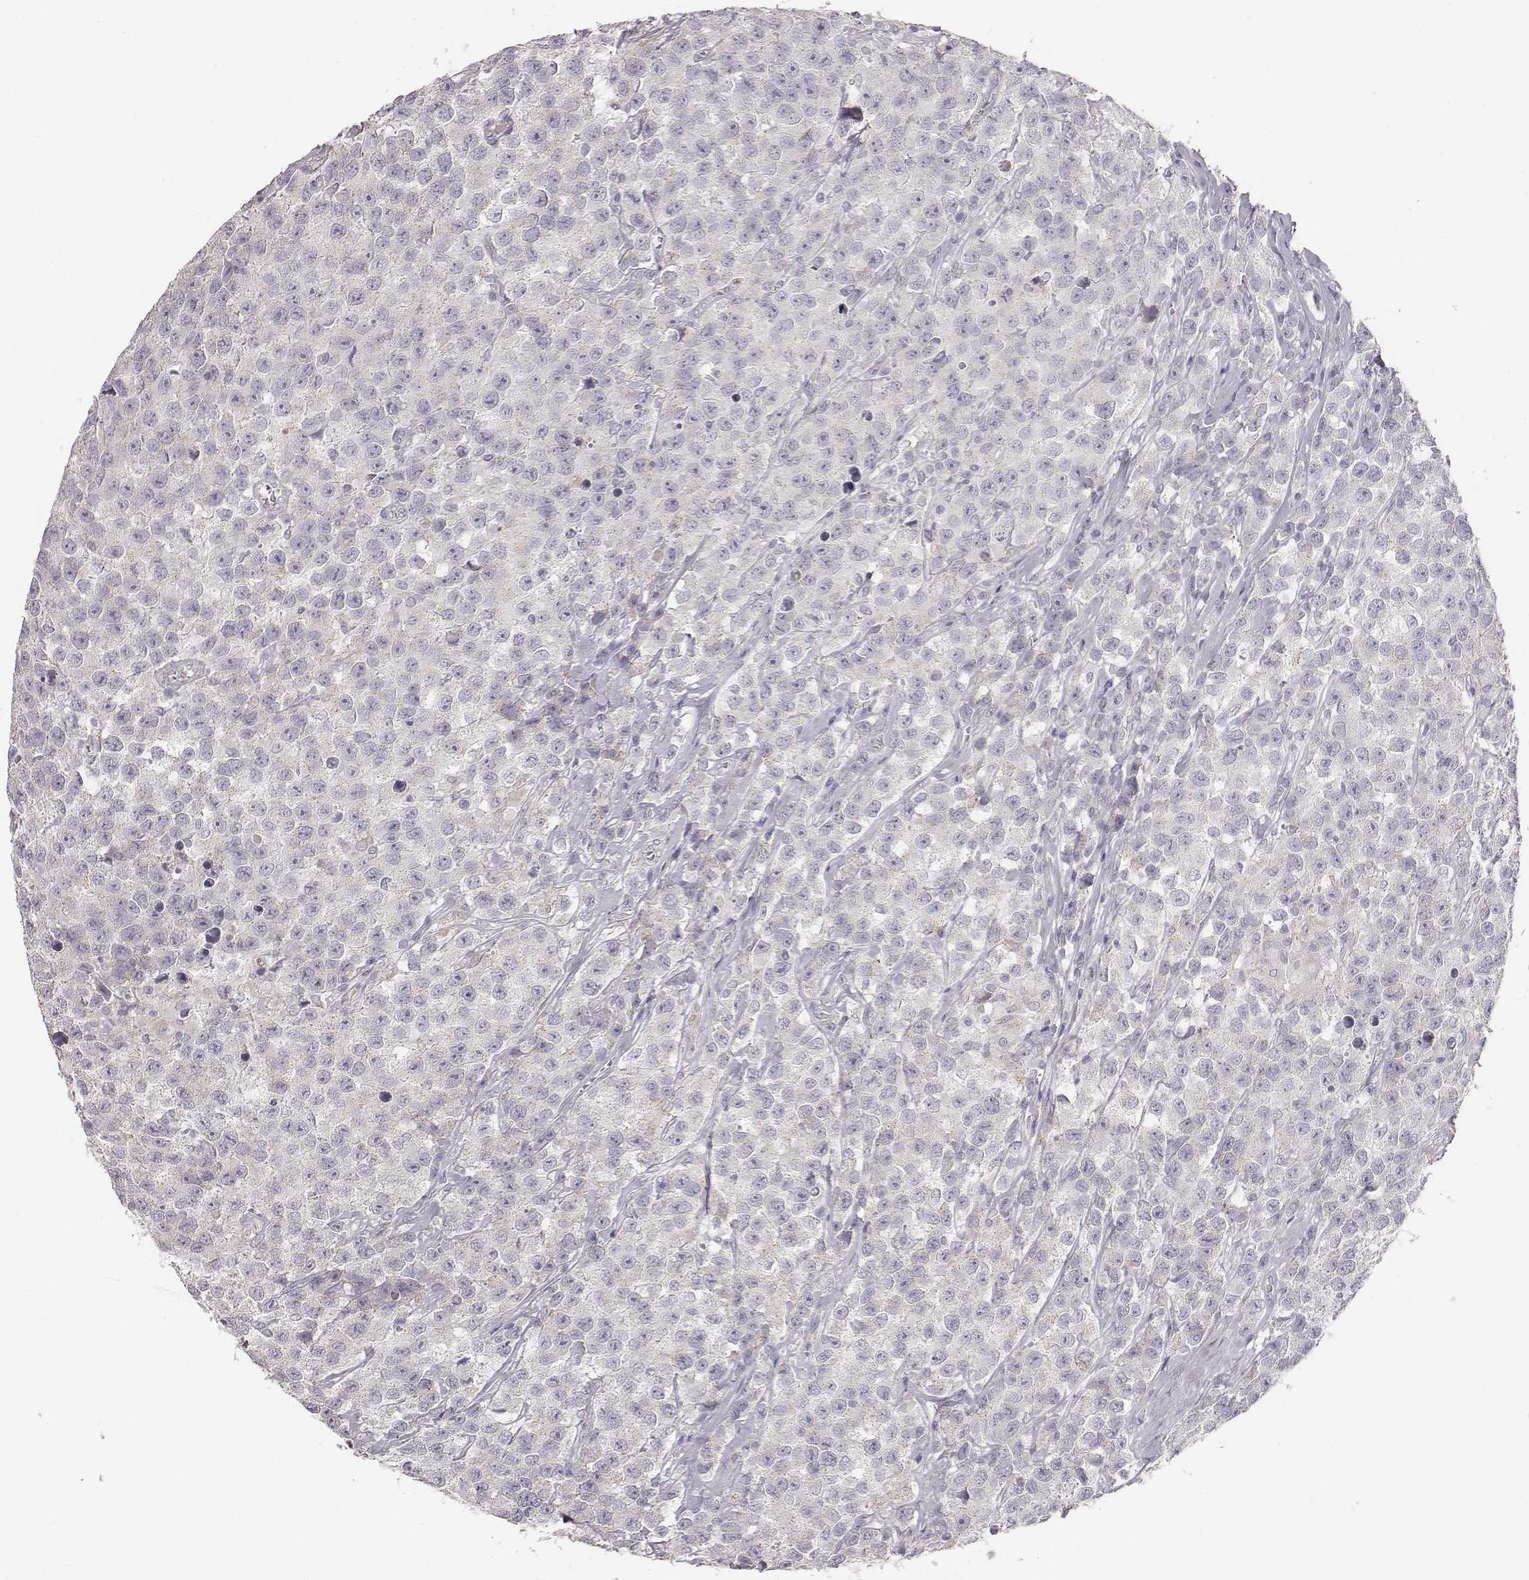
{"staining": {"intensity": "negative", "quantity": "none", "location": "none"}, "tissue": "testis cancer", "cell_type": "Tumor cells", "image_type": "cancer", "snomed": [{"axis": "morphology", "description": "Seminoma, NOS"}, {"axis": "topography", "description": "Testis"}], "caption": "Testis cancer was stained to show a protein in brown. There is no significant positivity in tumor cells.", "gene": "ABCD3", "patient": {"sex": "male", "age": 59}}